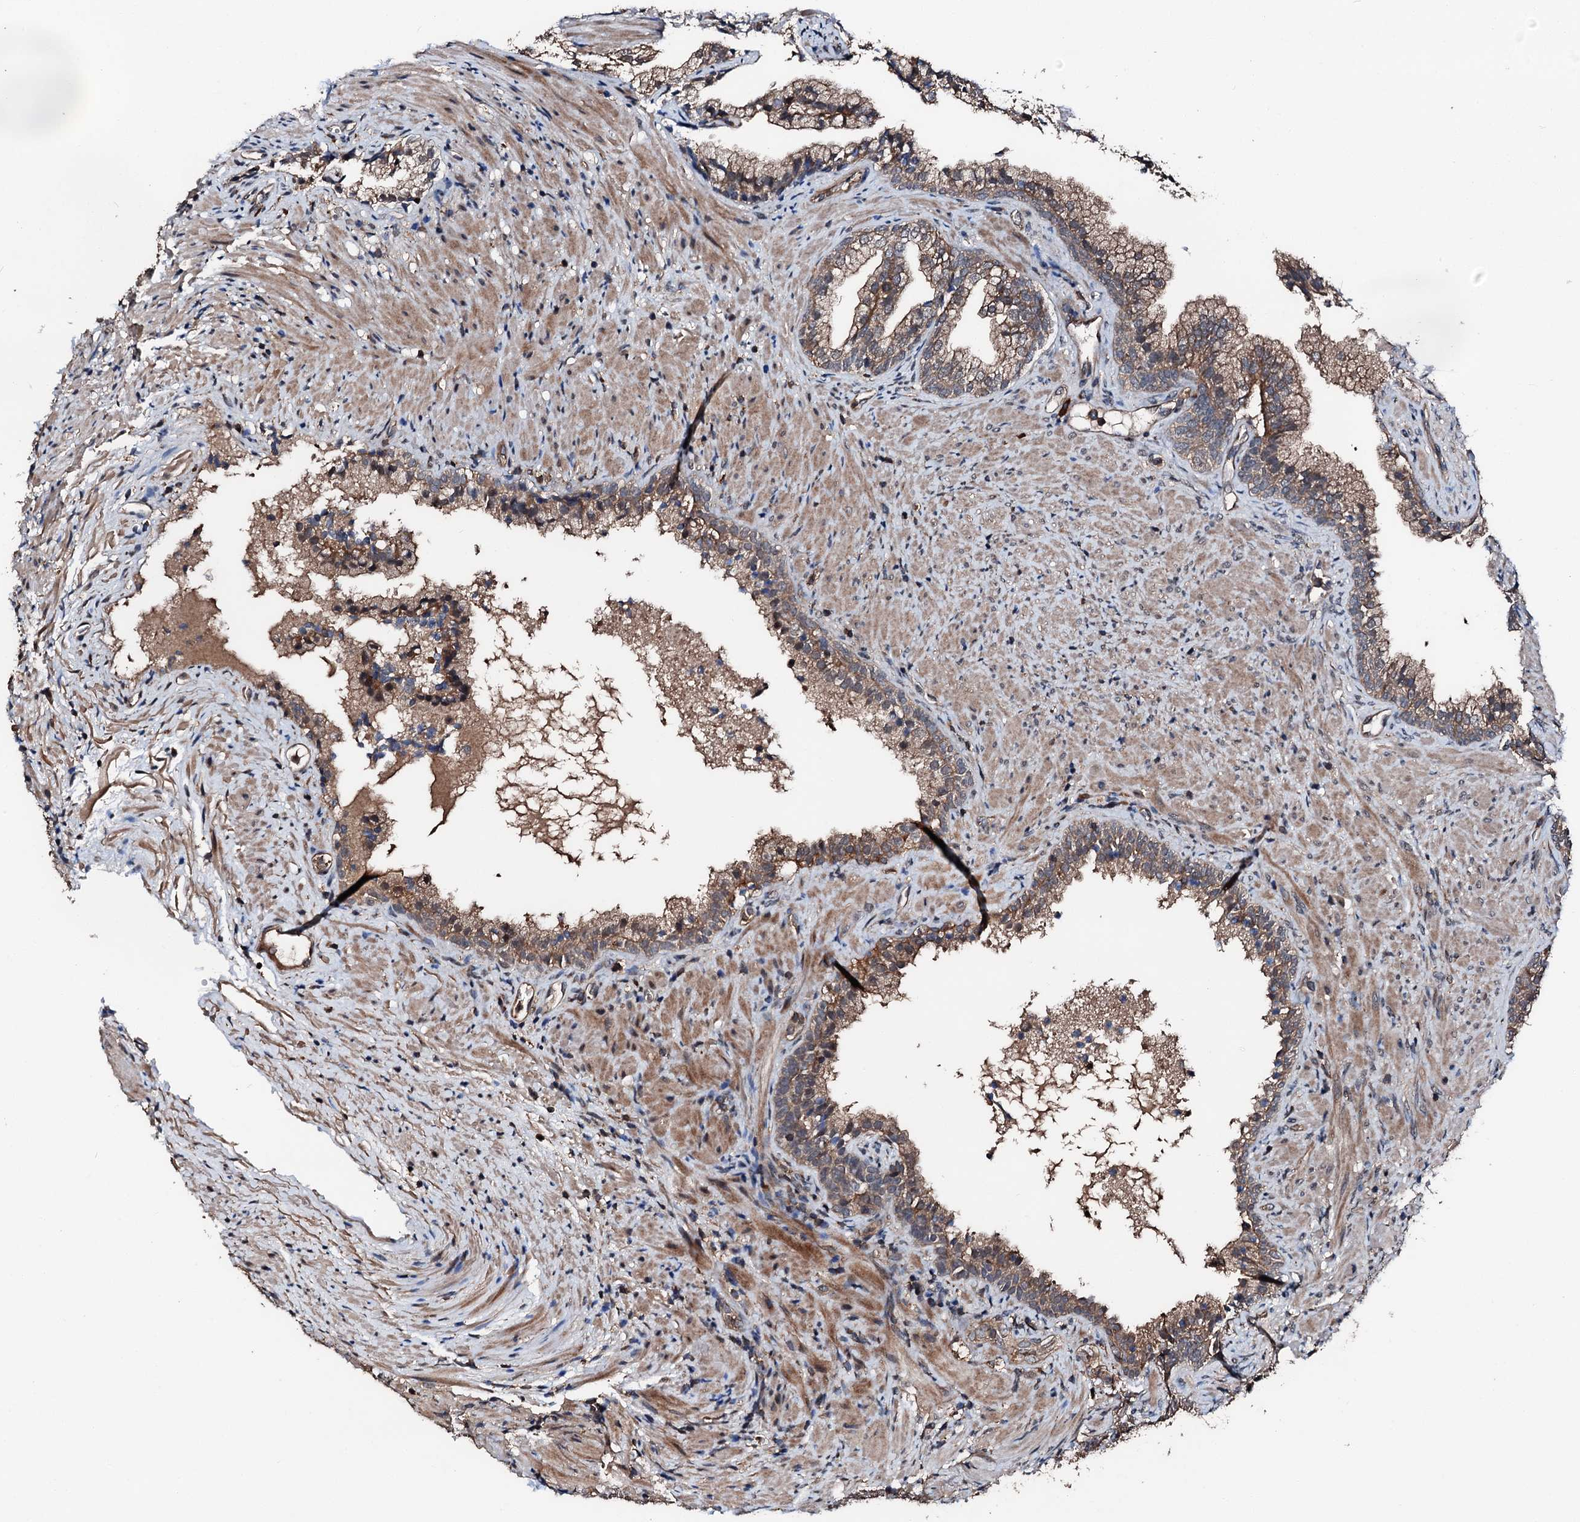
{"staining": {"intensity": "moderate", "quantity": ">75%", "location": "cytoplasmic/membranous"}, "tissue": "prostate", "cell_type": "Glandular cells", "image_type": "normal", "snomed": [{"axis": "morphology", "description": "Normal tissue, NOS"}, {"axis": "topography", "description": "Prostate"}], "caption": "DAB immunohistochemical staining of normal prostate reveals moderate cytoplasmic/membranous protein expression in about >75% of glandular cells. Immunohistochemistry stains the protein of interest in brown and the nuclei are stained blue.", "gene": "FGD4", "patient": {"sex": "male", "age": 76}}